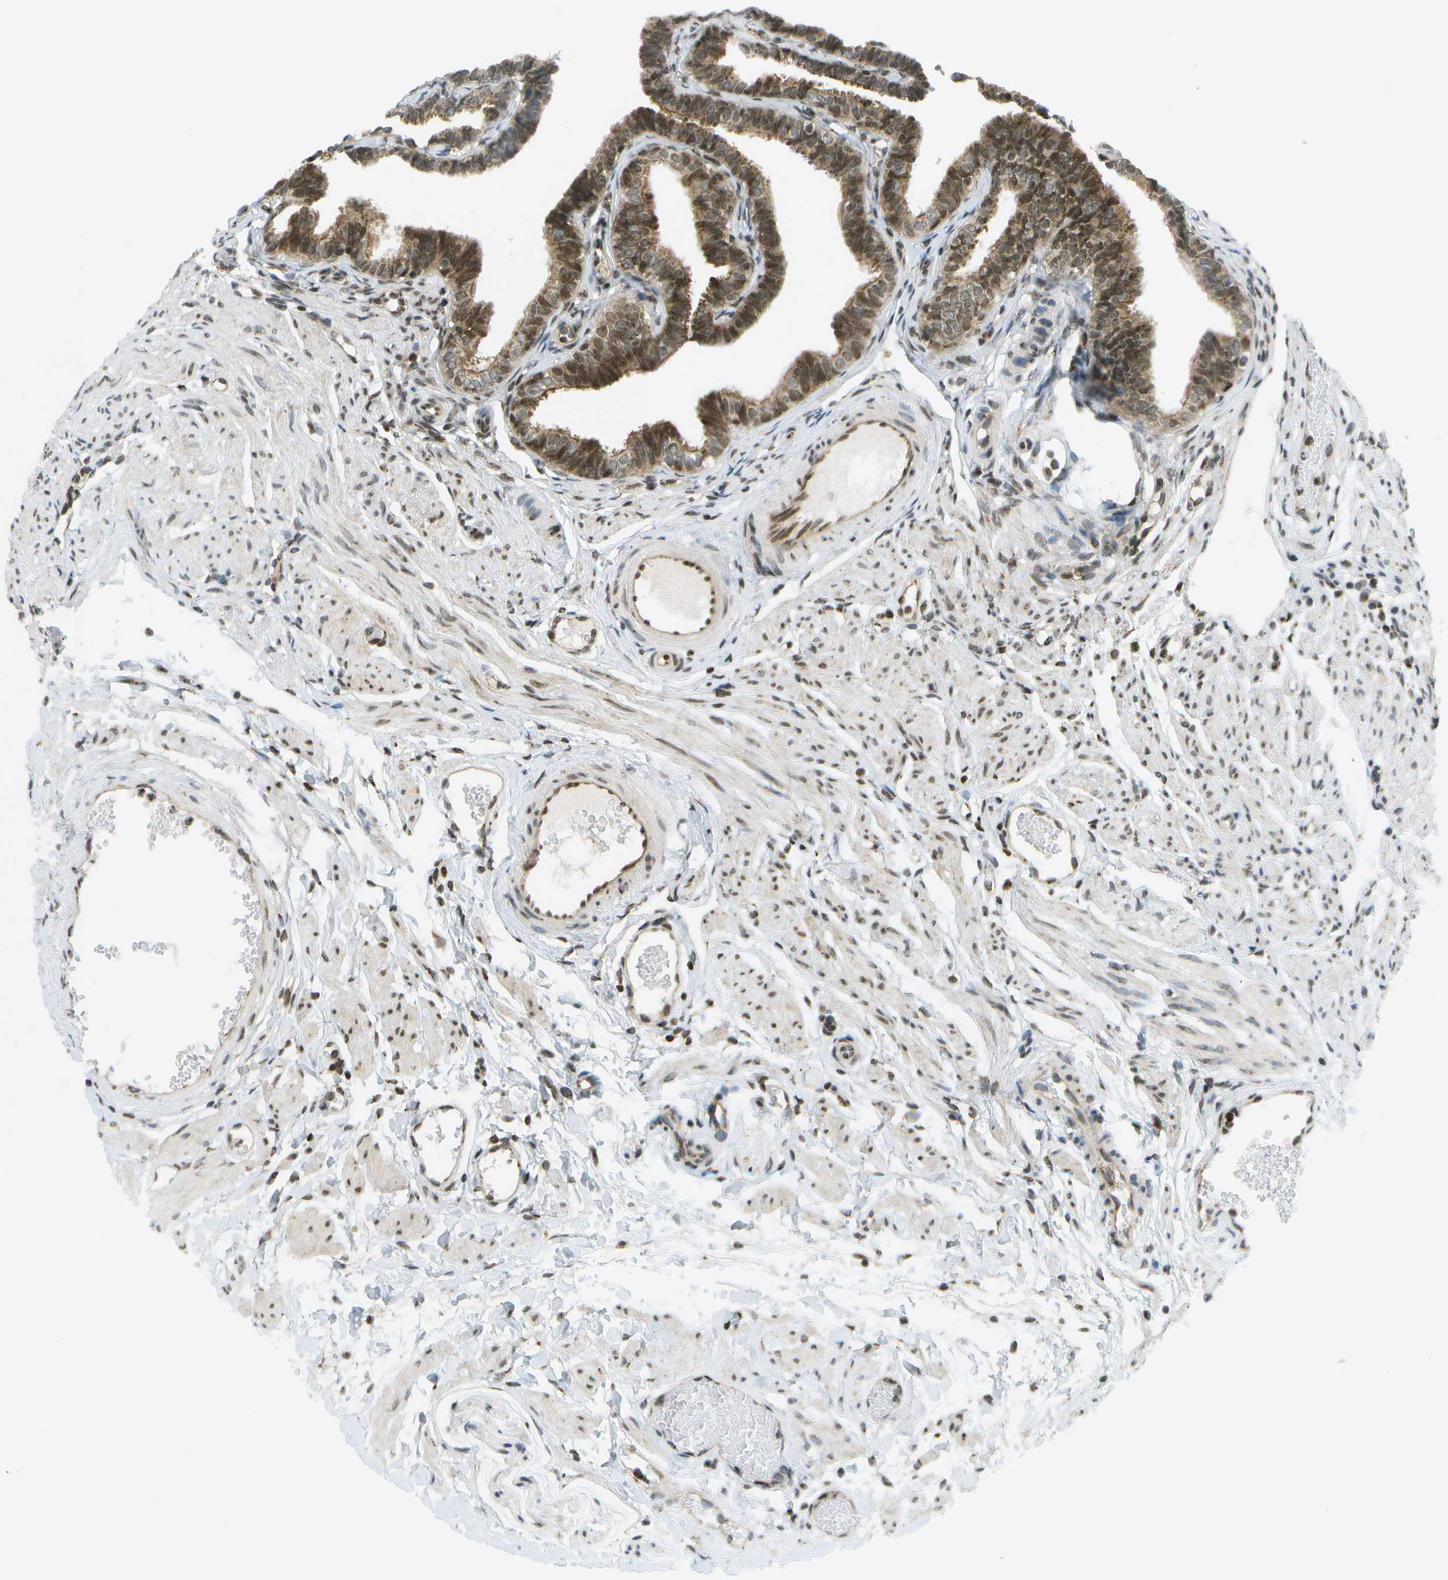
{"staining": {"intensity": "moderate", "quantity": ">75%", "location": "cytoplasmic/membranous,nuclear"}, "tissue": "fallopian tube", "cell_type": "Glandular cells", "image_type": "normal", "snomed": [{"axis": "morphology", "description": "Normal tissue, NOS"}, {"axis": "topography", "description": "Fallopian tube"}, {"axis": "topography", "description": "Ovary"}], "caption": "Immunohistochemistry of unremarkable fallopian tube reveals medium levels of moderate cytoplasmic/membranous,nuclear staining in about >75% of glandular cells.", "gene": "EVC", "patient": {"sex": "female", "age": 23}}